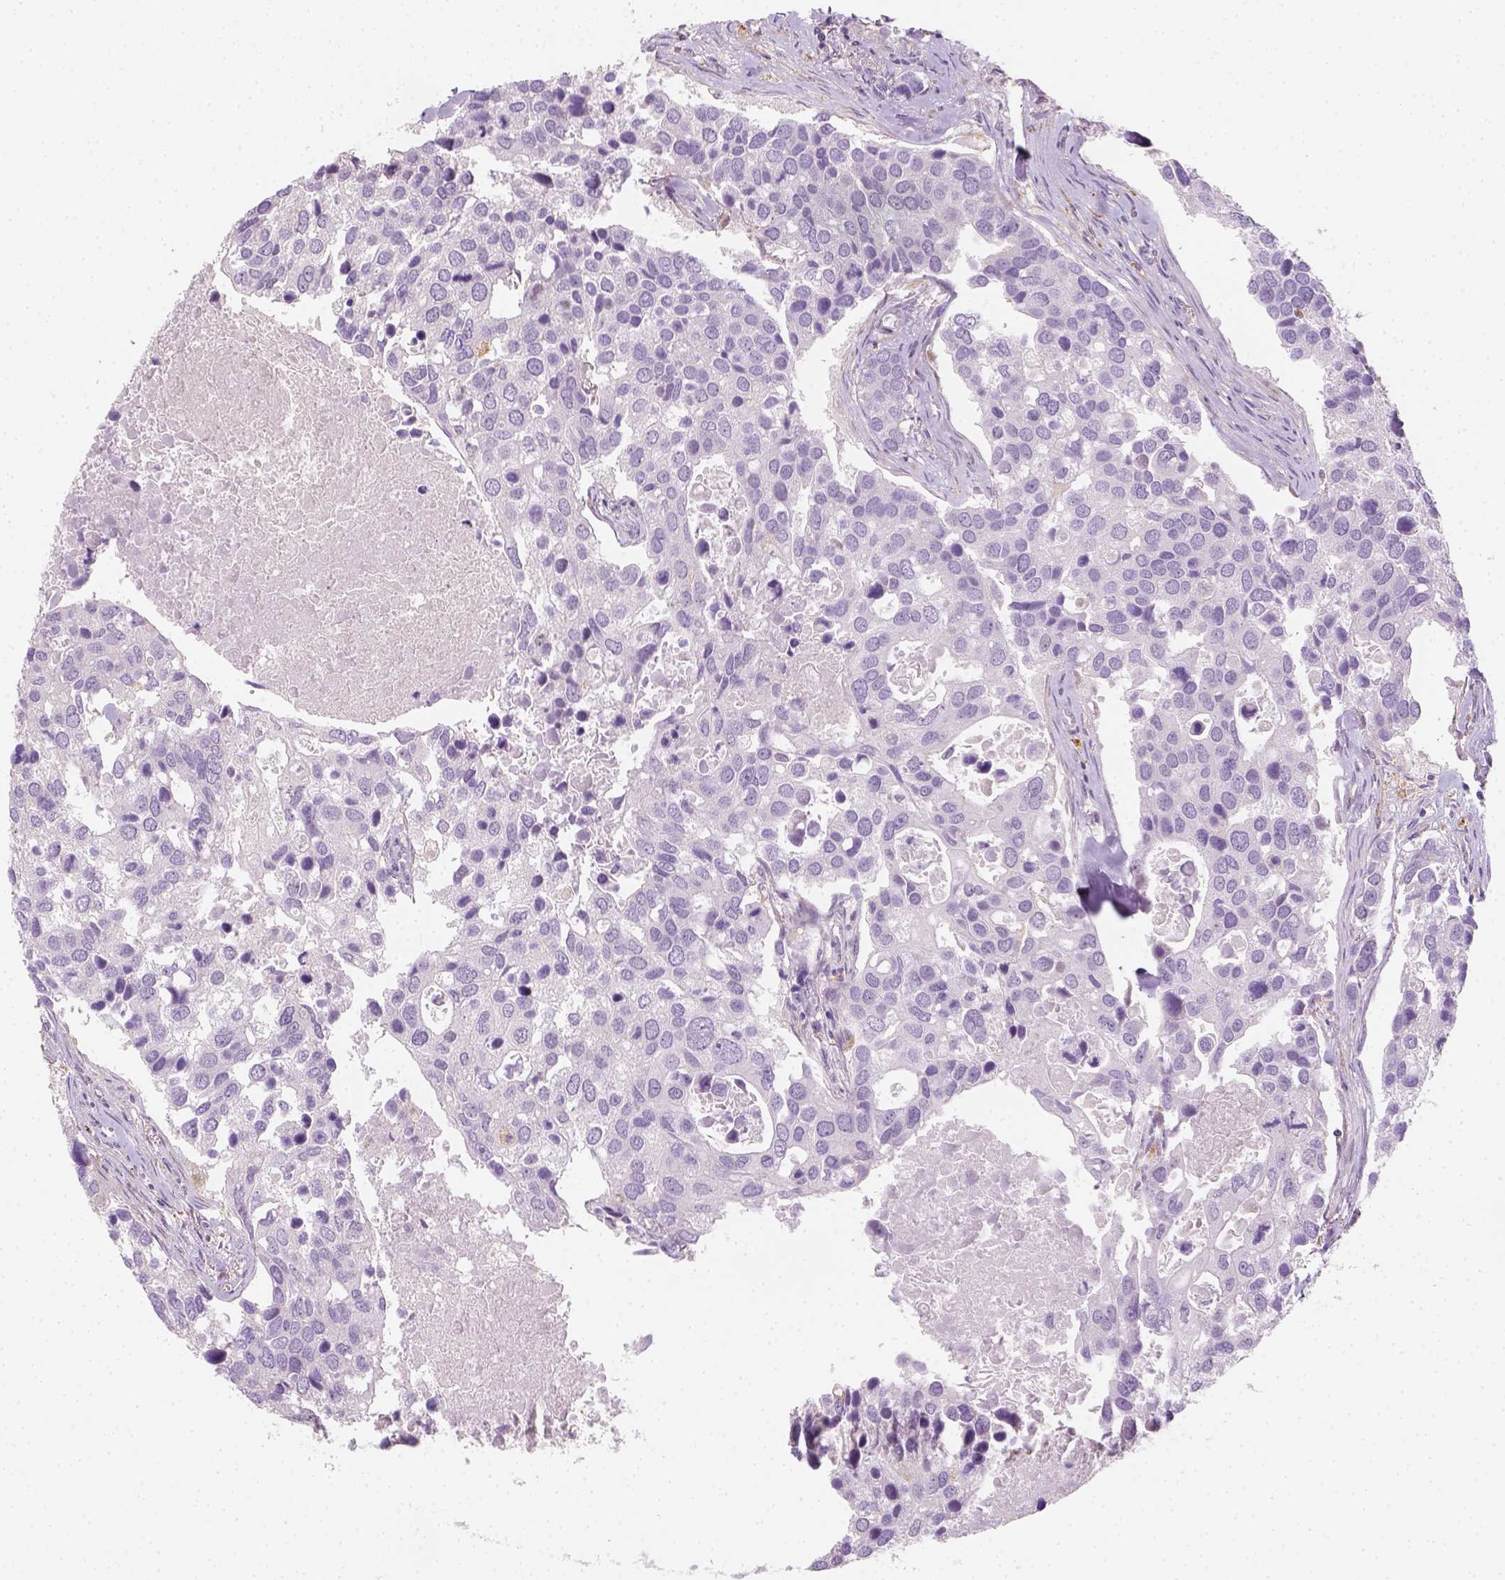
{"staining": {"intensity": "negative", "quantity": "none", "location": "none"}, "tissue": "breast cancer", "cell_type": "Tumor cells", "image_type": "cancer", "snomed": [{"axis": "morphology", "description": "Duct carcinoma"}, {"axis": "topography", "description": "Breast"}], "caption": "Intraductal carcinoma (breast) was stained to show a protein in brown. There is no significant positivity in tumor cells.", "gene": "FAM163B", "patient": {"sex": "female", "age": 83}}